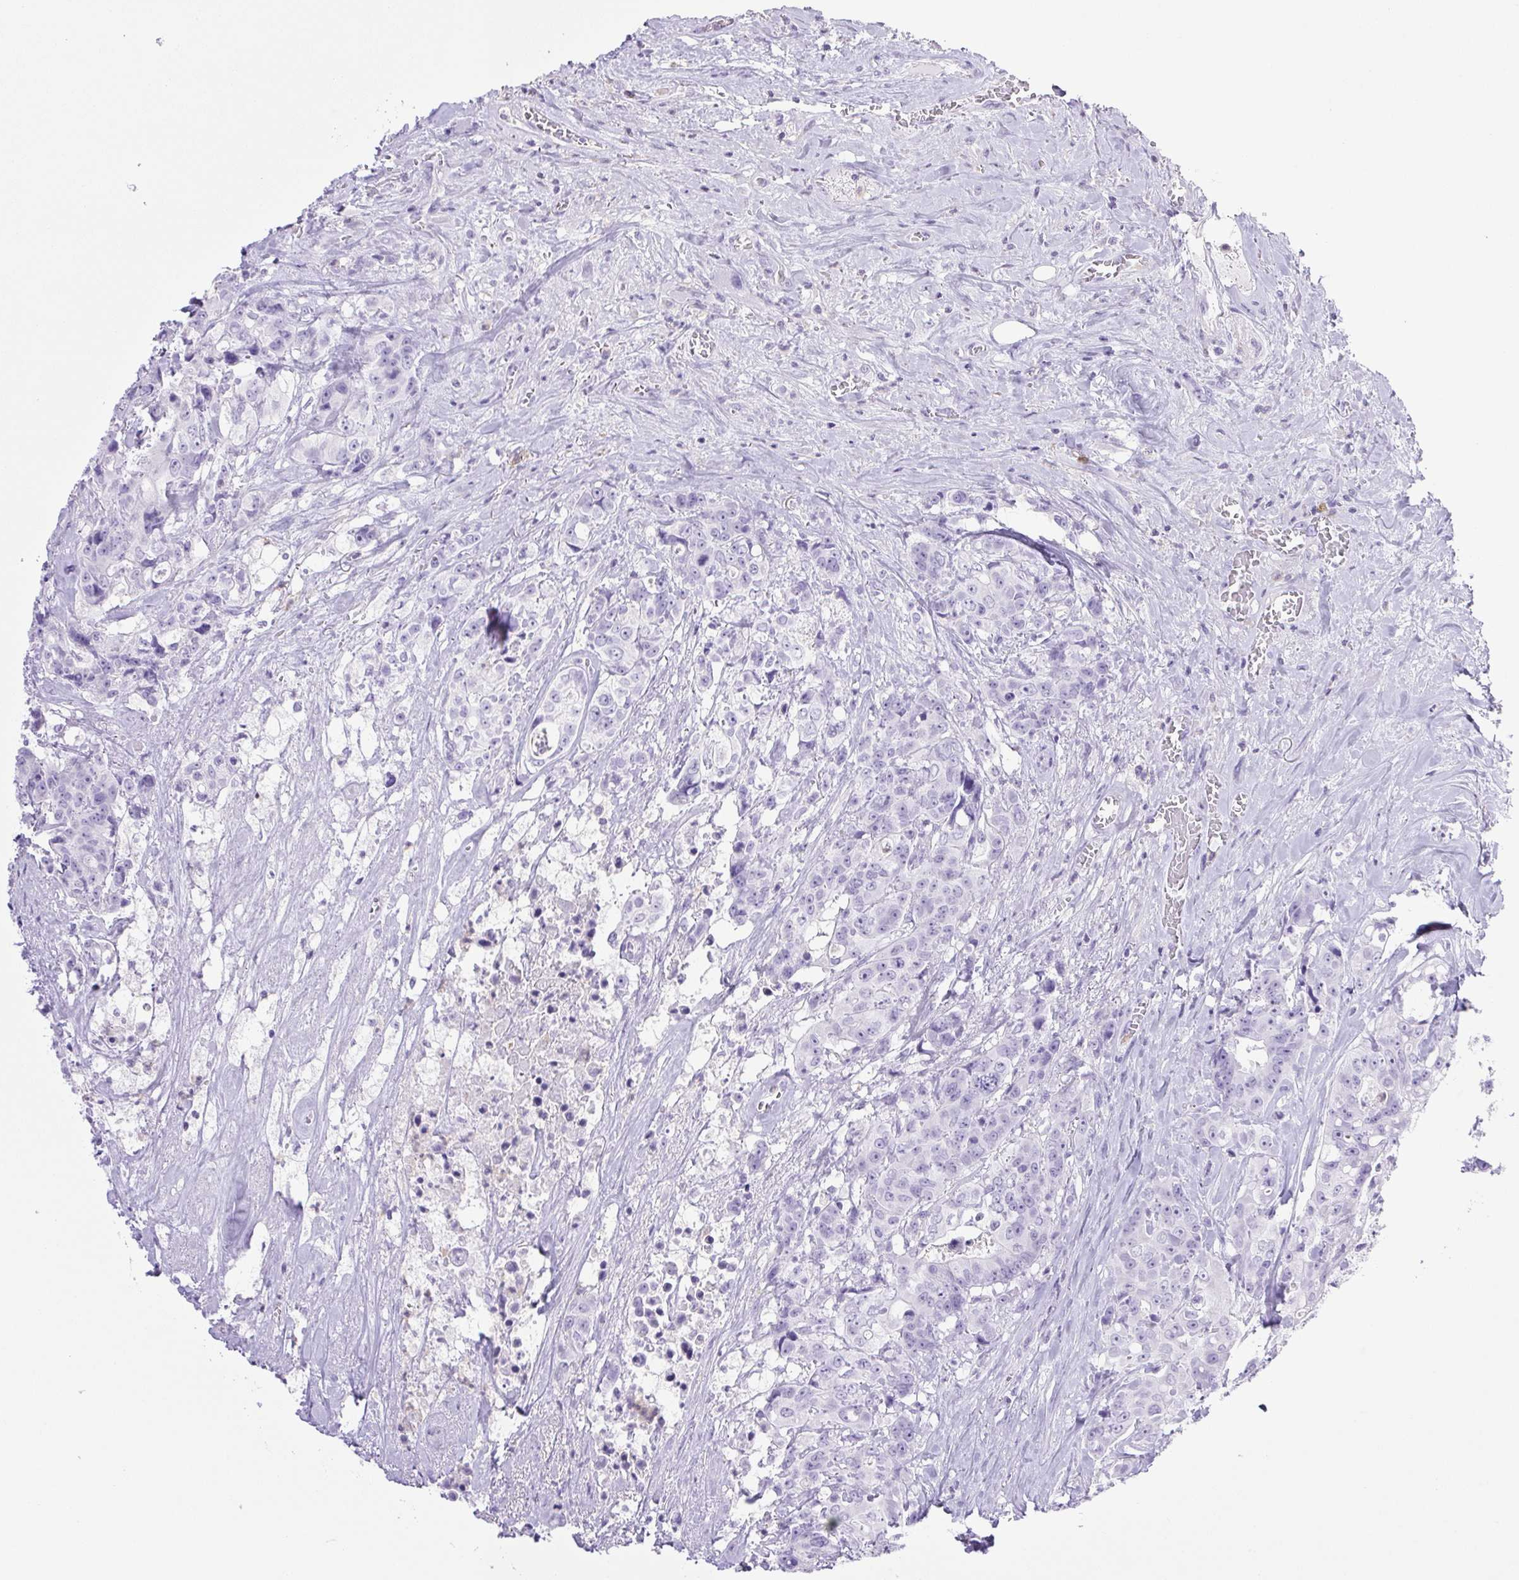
{"staining": {"intensity": "negative", "quantity": "none", "location": "none"}, "tissue": "colorectal cancer", "cell_type": "Tumor cells", "image_type": "cancer", "snomed": [{"axis": "morphology", "description": "Adenocarcinoma, NOS"}, {"axis": "topography", "description": "Rectum"}], "caption": "Immunohistochemistry (IHC) photomicrograph of adenocarcinoma (colorectal) stained for a protein (brown), which shows no positivity in tumor cells.", "gene": "SYNPR", "patient": {"sex": "female", "age": 62}}